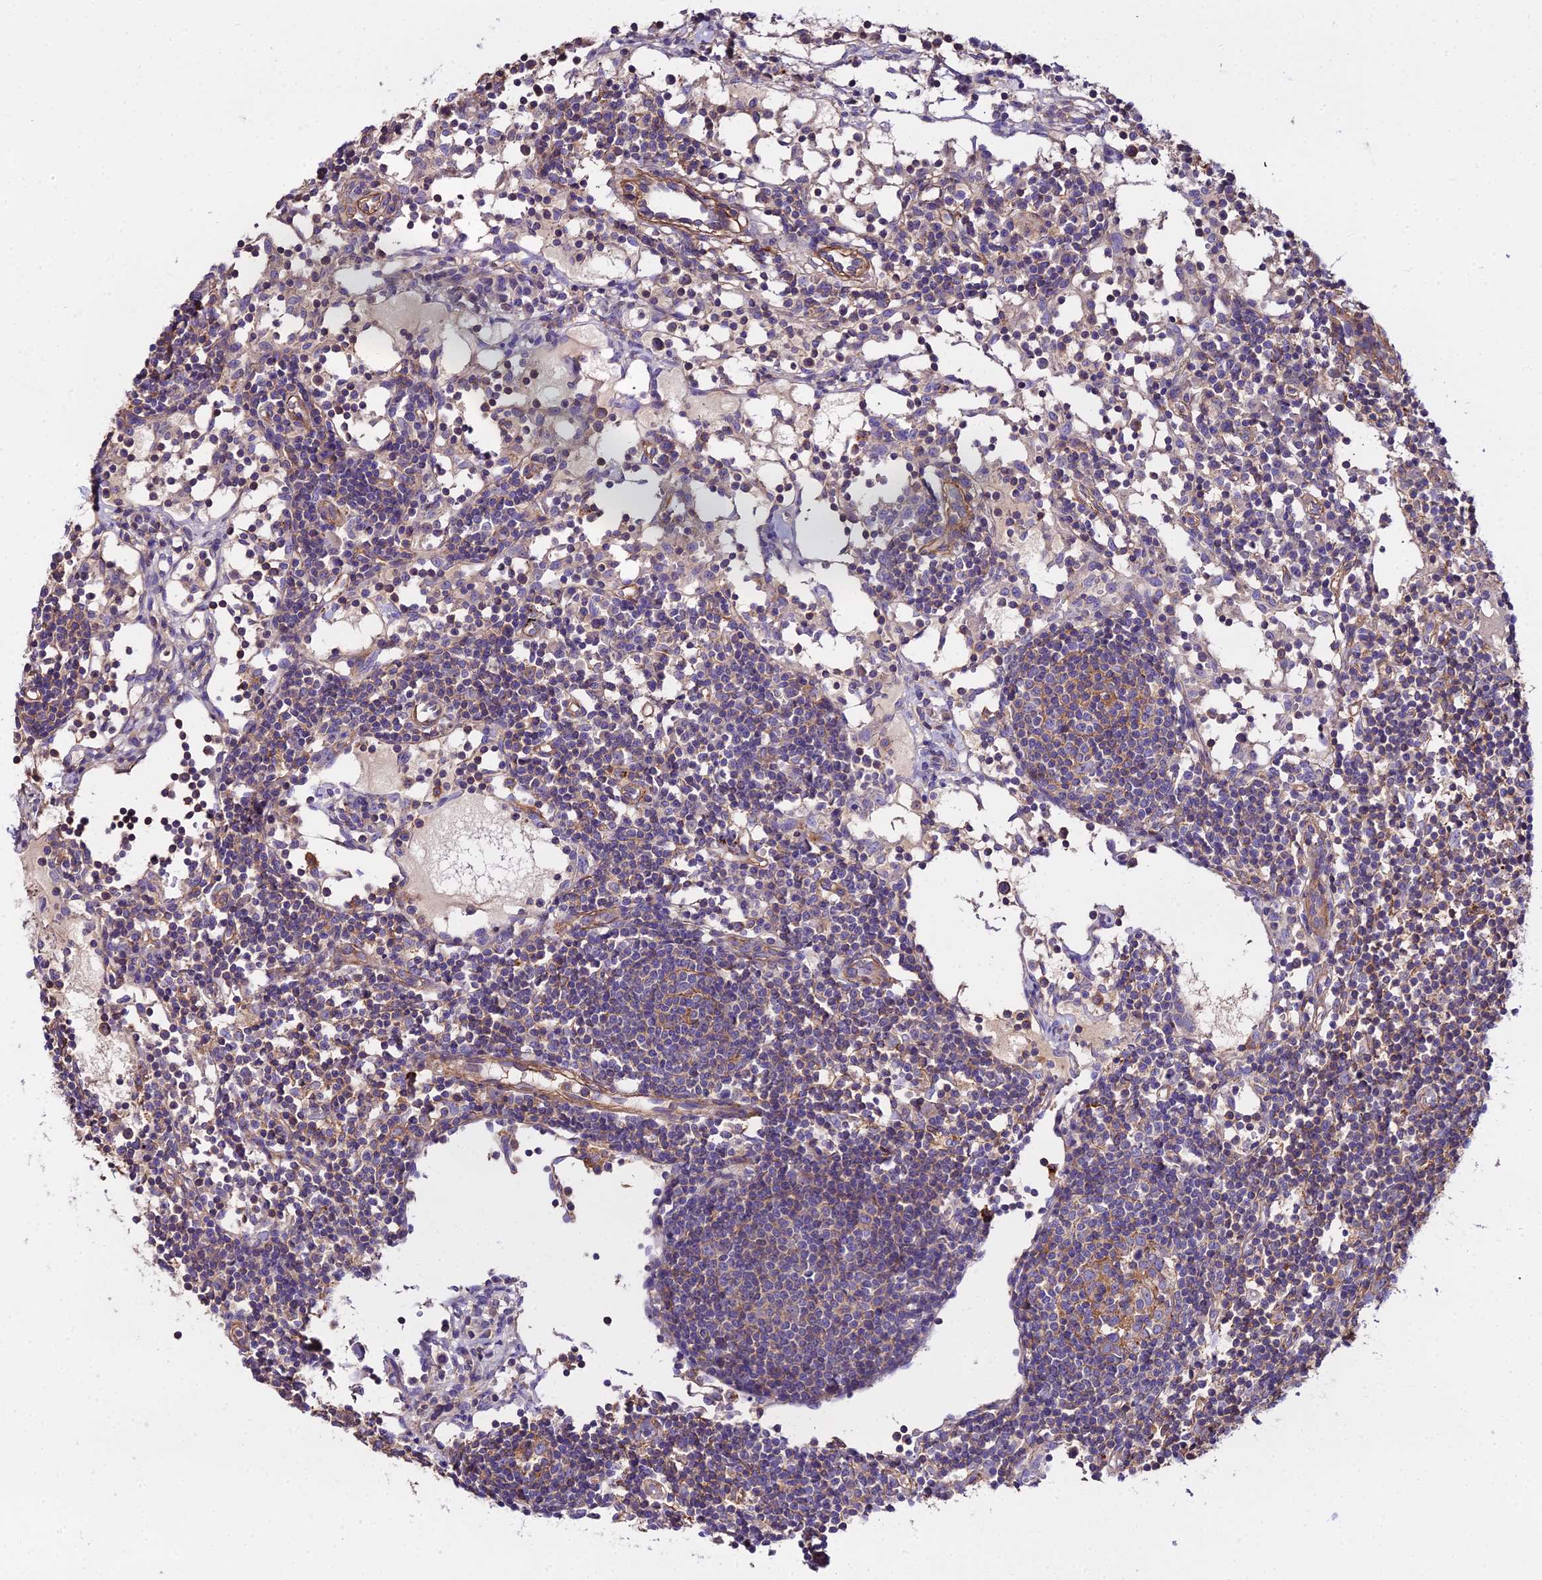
{"staining": {"intensity": "weak", "quantity": "25%-75%", "location": "cytoplasmic/membranous"}, "tissue": "lymph node", "cell_type": "Germinal center cells", "image_type": "normal", "snomed": [{"axis": "morphology", "description": "Normal tissue, NOS"}, {"axis": "topography", "description": "Lymph node"}], "caption": "IHC image of unremarkable lymph node stained for a protein (brown), which shows low levels of weak cytoplasmic/membranous staining in about 25%-75% of germinal center cells.", "gene": "GLYAT", "patient": {"sex": "female", "age": 55}}